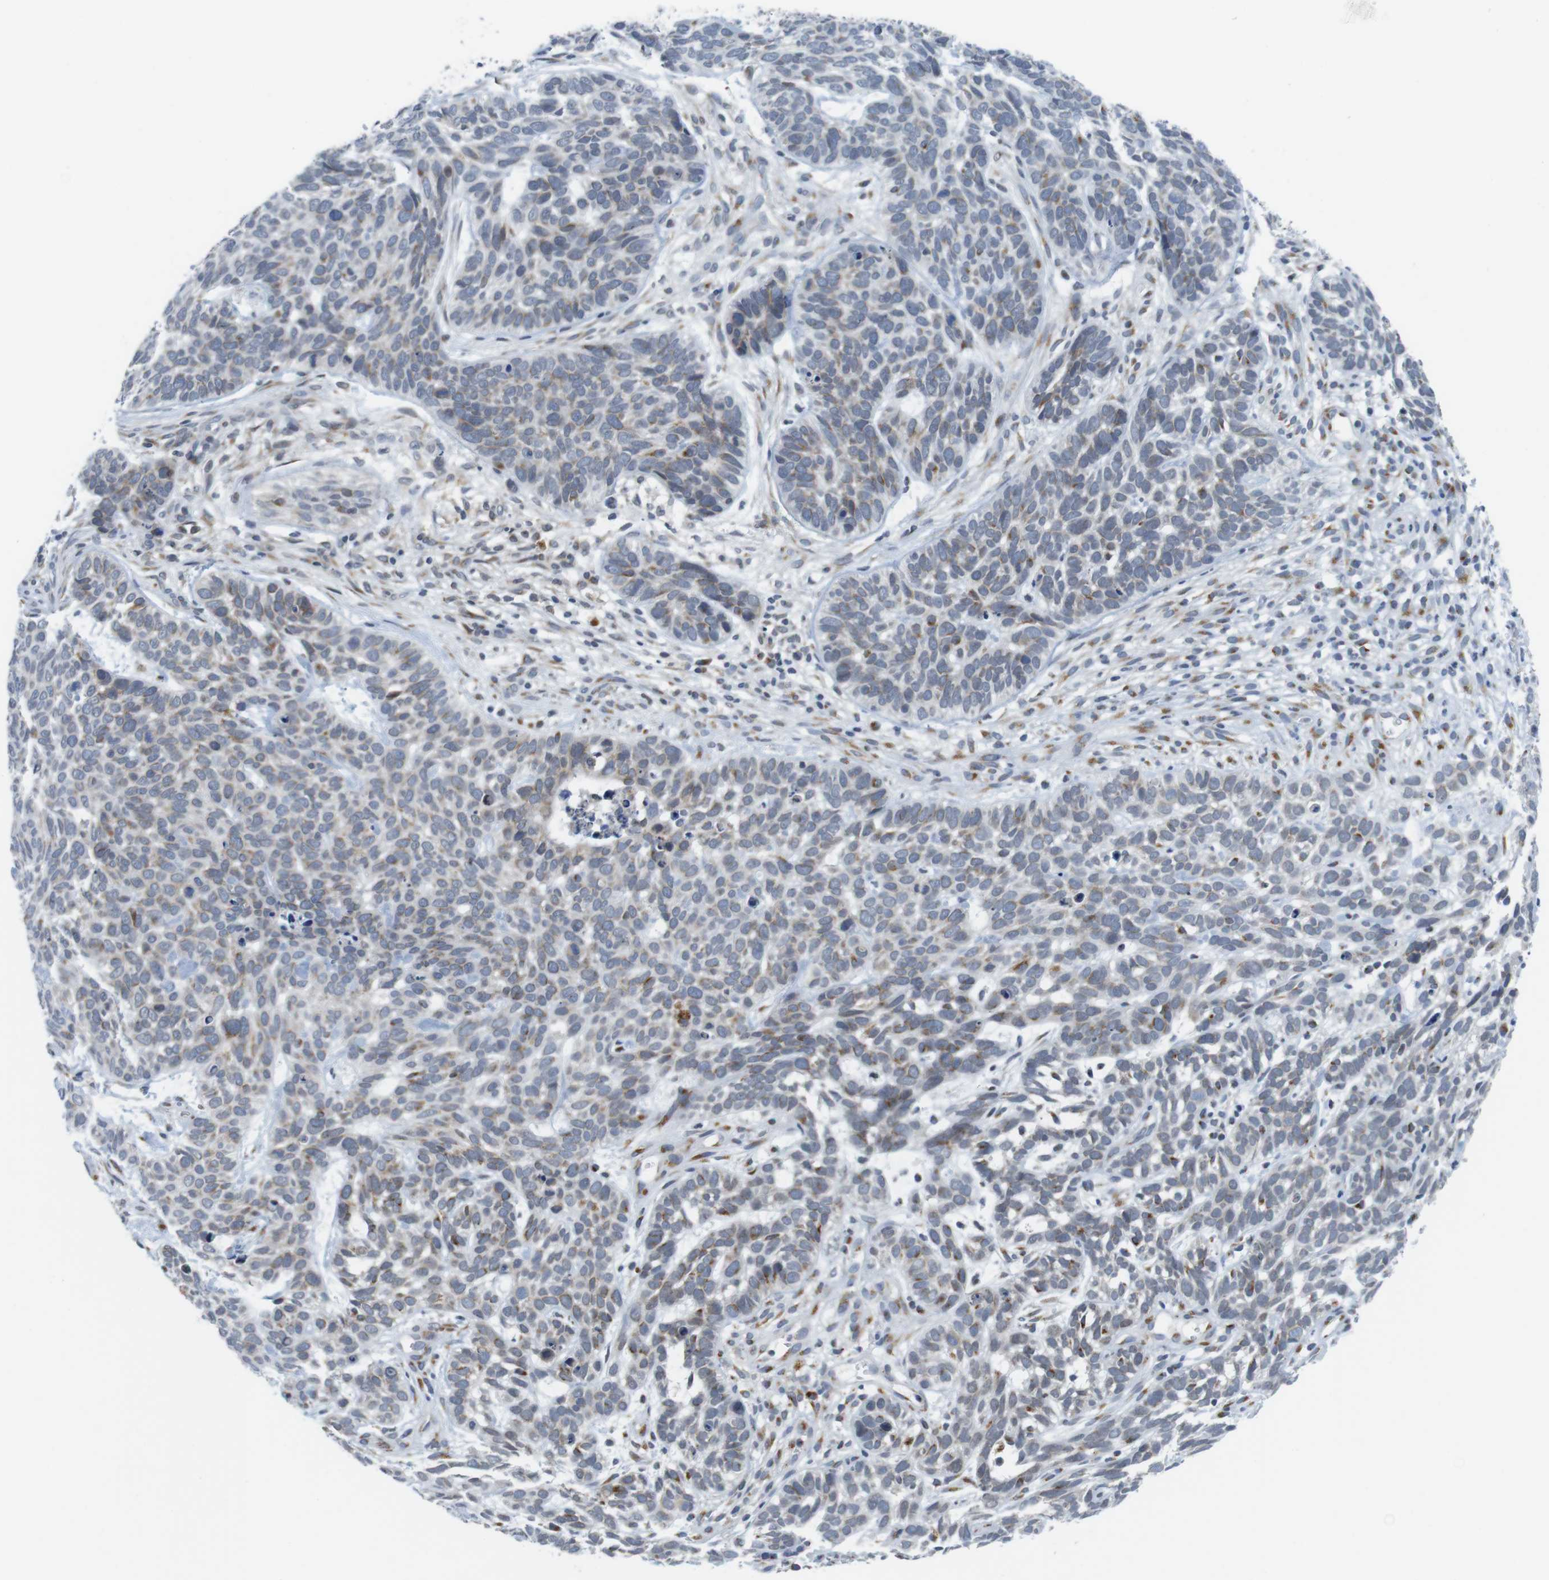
{"staining": {"intensity": "weak", "quantity": "<25%", "location": "cytoplasmic/membranous"}, "tissue": "skin cancer", "cell_type": "Tumor cells", "image_type": "cancer", "snomed": [{"axis": "morphology", "description": "Basal cell carcinoma"}, {"axis": "topography", "description": "Skin"}], "caption": "High power microscopy histopathology image of an IHC histopathology image of skin cancer (basal cell carcinoma), revealing no significant expression in tumor cells. The staining is performed using DAB brown chromogen with nuclei counter-stained in using hematoxylin.", "gene": "ERGIC3", "patient": {"sex": "male", "age": 87}}